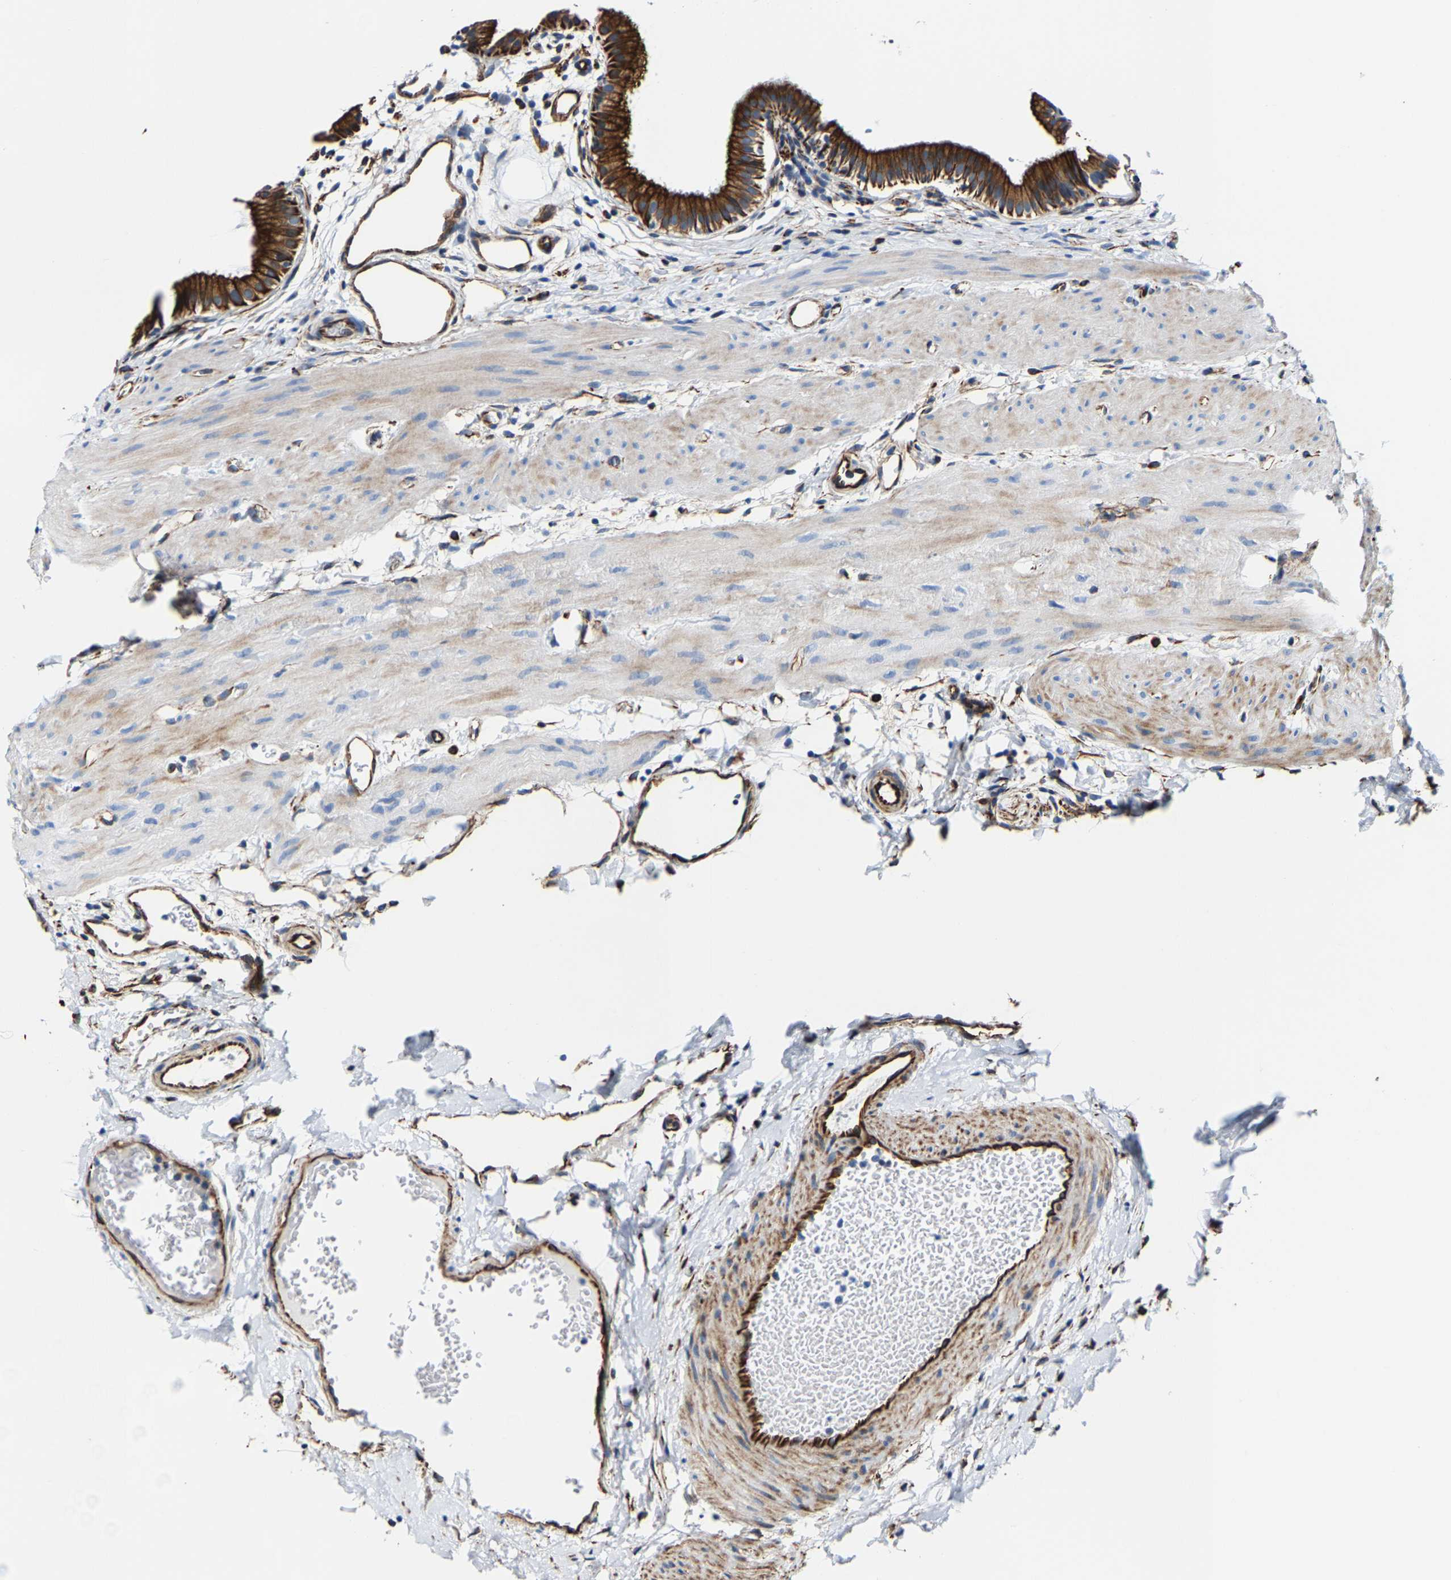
{"staining": {"intensity": "strong", "quantity": ">75%", "location": "cytoplasmic/membranous"}, "tissue": "gallbladder", "cell_type": "Glandular cells", "image_type": "normal", "snomed": [{"axis": "morphology", "description": "Normal tissue, NOS"}, {"axis": "topography", "description": "Gallbladder"}], "caption": "The image exhibits immunohistochemical staining of benign gallbladder. There is strong cytoplasmic/membranous staining is seen in approximately >75% of glandular cells.", "gene": "MMEL1", "patient": {"sex": "female", "age": 26}}